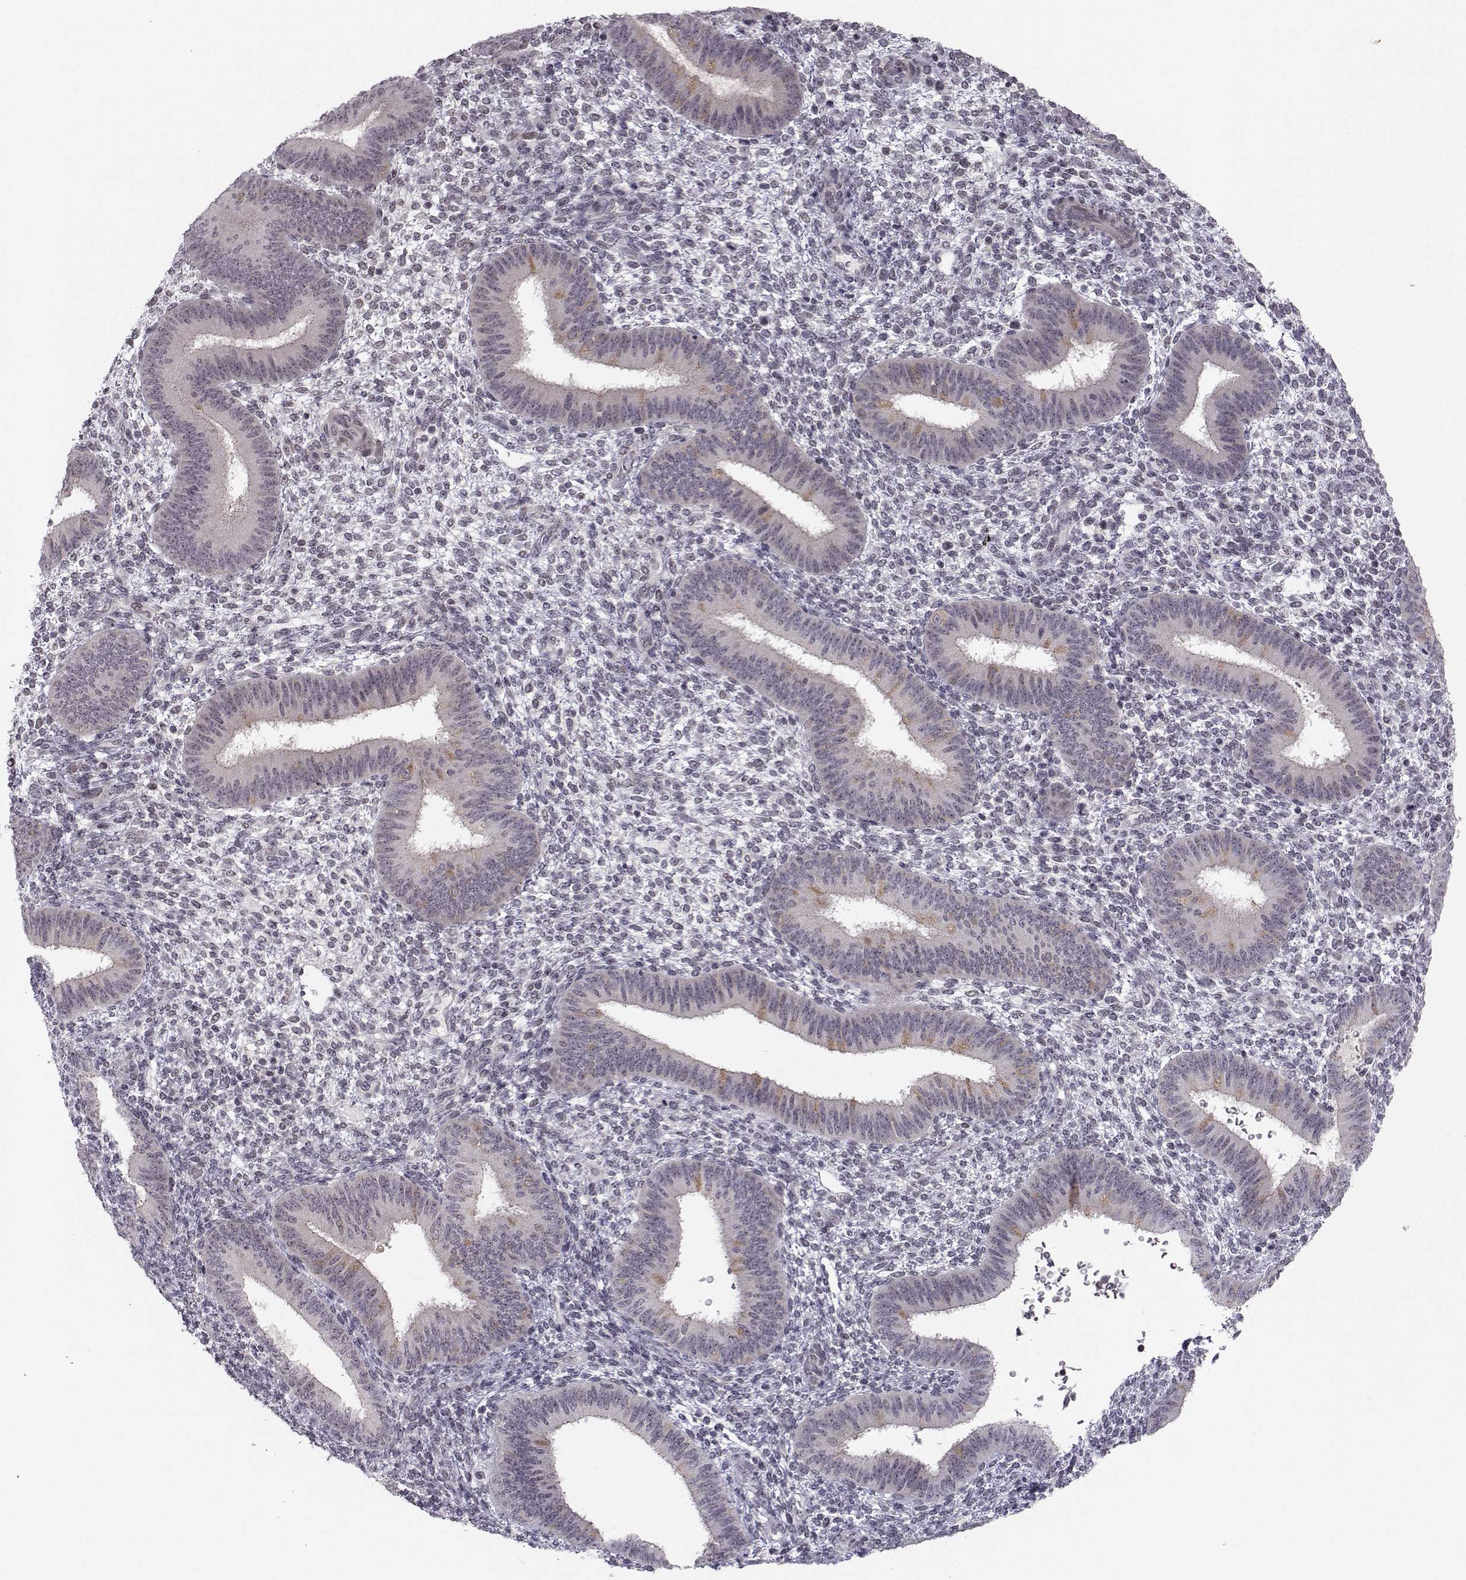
{"staining": {"intensity": "negative", "quantity": "none", "location": "none"}, "tissue": "endometrium", "cell_type": "Cells in endometrial stroma", "image_type": "normal", "snomed": [{"axis": "morphology", "description": "Normal tissue, NOS"}, {"axis": "topography", "description": "Endometrium"}], "caption": "The immunohistochemistry (IHC) histopathology image has no significant staining in cells in endometrial stroma of endometrium.", "gene": "MARCHF4", "patient": {"sex": "female", "age": 39}}